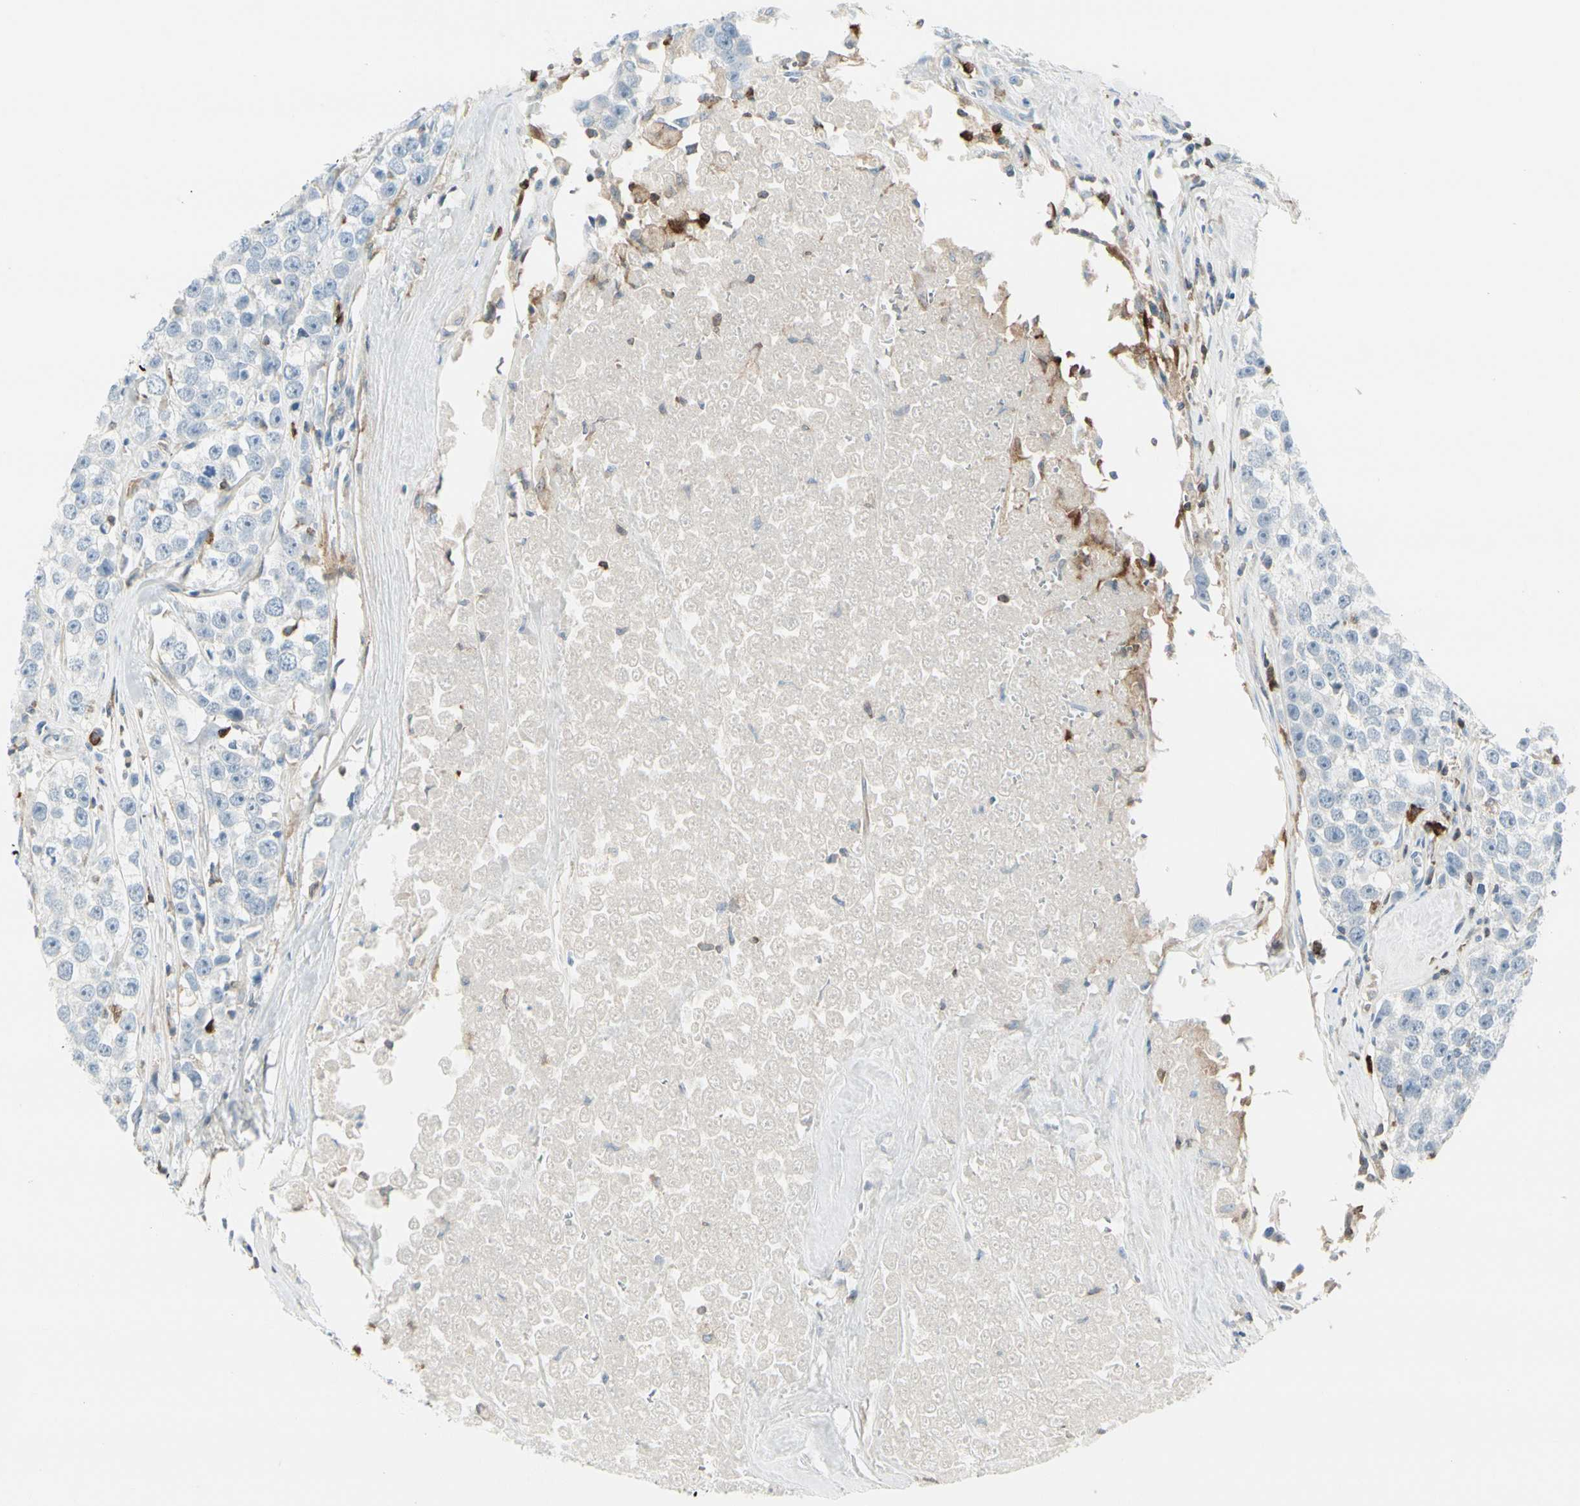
{"staining": {"intensity": "negative", "quantity": "none", "location": "none"}, "tissue": "testis cancer", "cell_type": "Tumor cells", "image_type": "cancer", "snomed": [{"axis": "morphology", "description": "Seminoma, NOS"}, {"axis": "morphology", "description": "Carcinoma, Embryonal, NOS"}, {"axis": "topography", "description": "Testis"}], "caption": "Human testis embryonal carcinoma stained for a protein using IHC displays no positivity in tumor cells.", "gene": "TRAF1", "patient": {"sex": "male", "age": 52}}